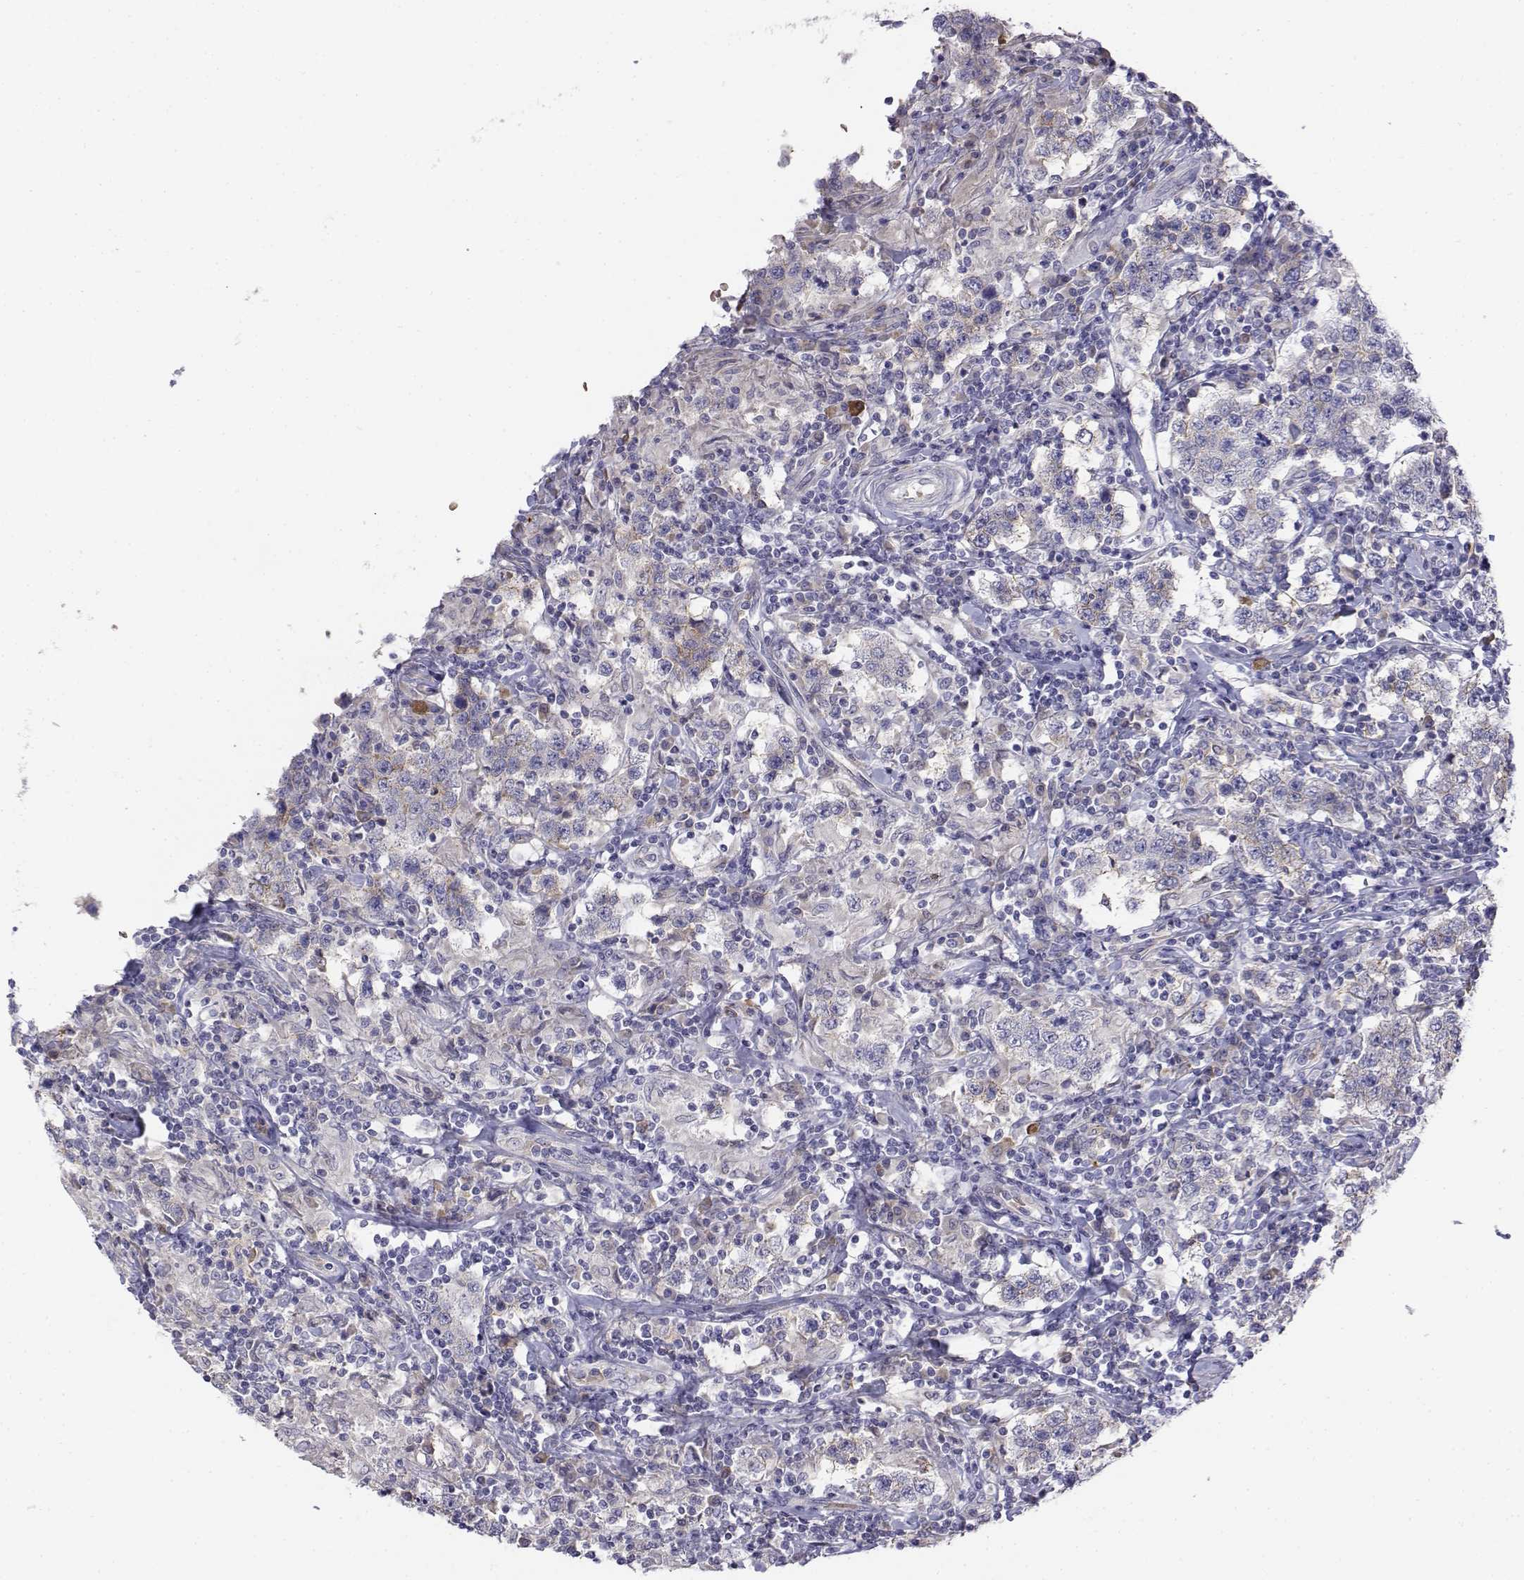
{"staining": {"intensity": "negative", "quantity": "none", "location": "none"}, "tissue": "testis cancer", "cell_type": "Tumor cells", "image_type": "cancer", "snomed": [{"axis": "morphology", "description": "Seminoma, NOS"}, {"axis": "morphology", "description": "Carcinoma, Embryonal, NOS"}, {"axis": "topography", "description": "Testis"}], "caption": "Testis cancer was stained to show a protein in brown. There is no significant expression in tumor cells.", "gene": "CADM1", "patient": {"sex": "male", "age": 41}}